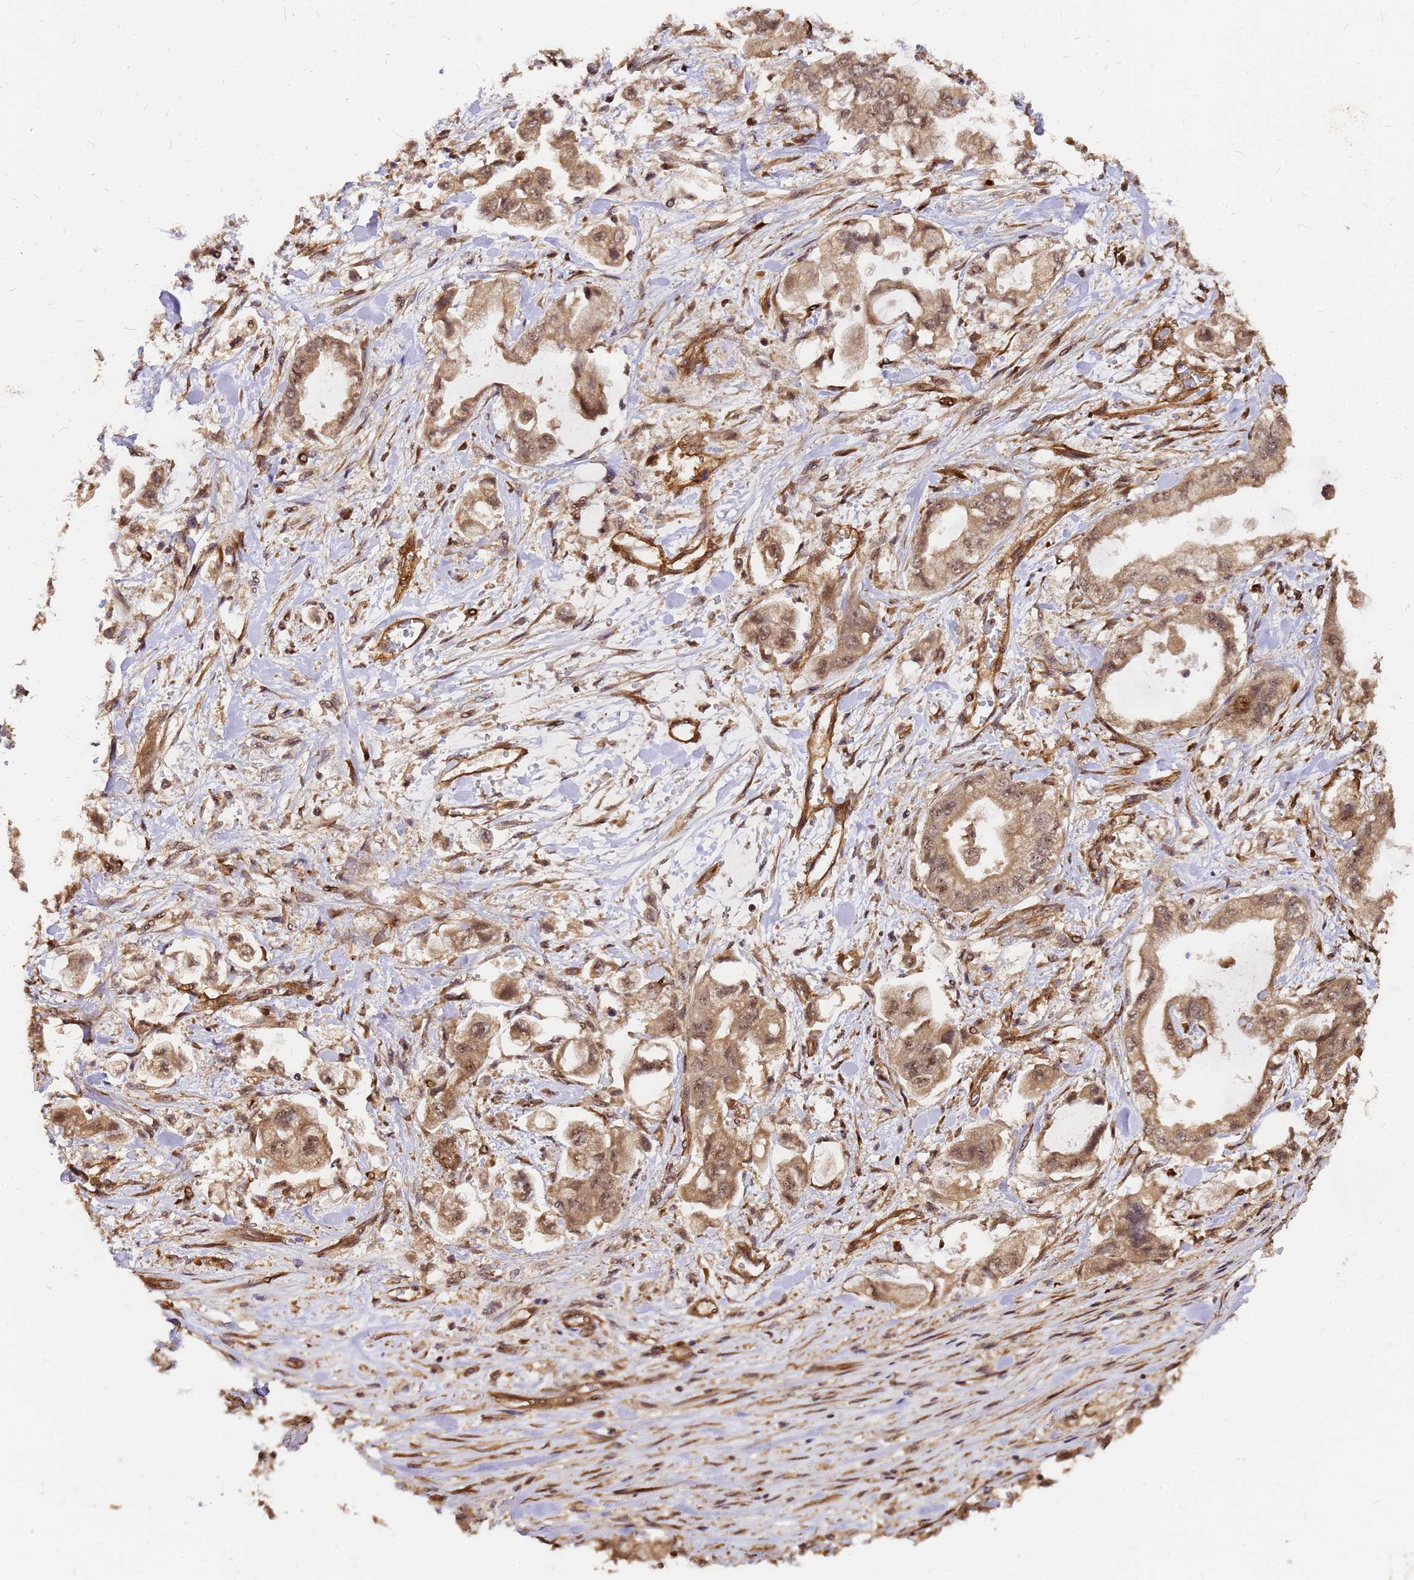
{"staining": {"intensity": "moderate", "quantity": ">75%", "location": "cytoplasmic/membranous,nuclear"}, "tissue": "stomach cancer", "cell_type": "Tumor cells", "image_type": "cancer", "snomed": [{"axis": "morphology", "description": "Adenocarcinoma, NOS"}, {"axis": "topography", "description": "Stomach"}], "caption": "Protein staining shows moderate cytoplasmic/membranous and nuclear staining in approximately >75% of tumor cells in stomach cancer. The staining is performed using DAB brown chromogen to label protein expression. The nuclei are counter-stained blue using hematoxylin.", "gene": "GPATCH8", "patient": {"sex": "male", "age": 62}}